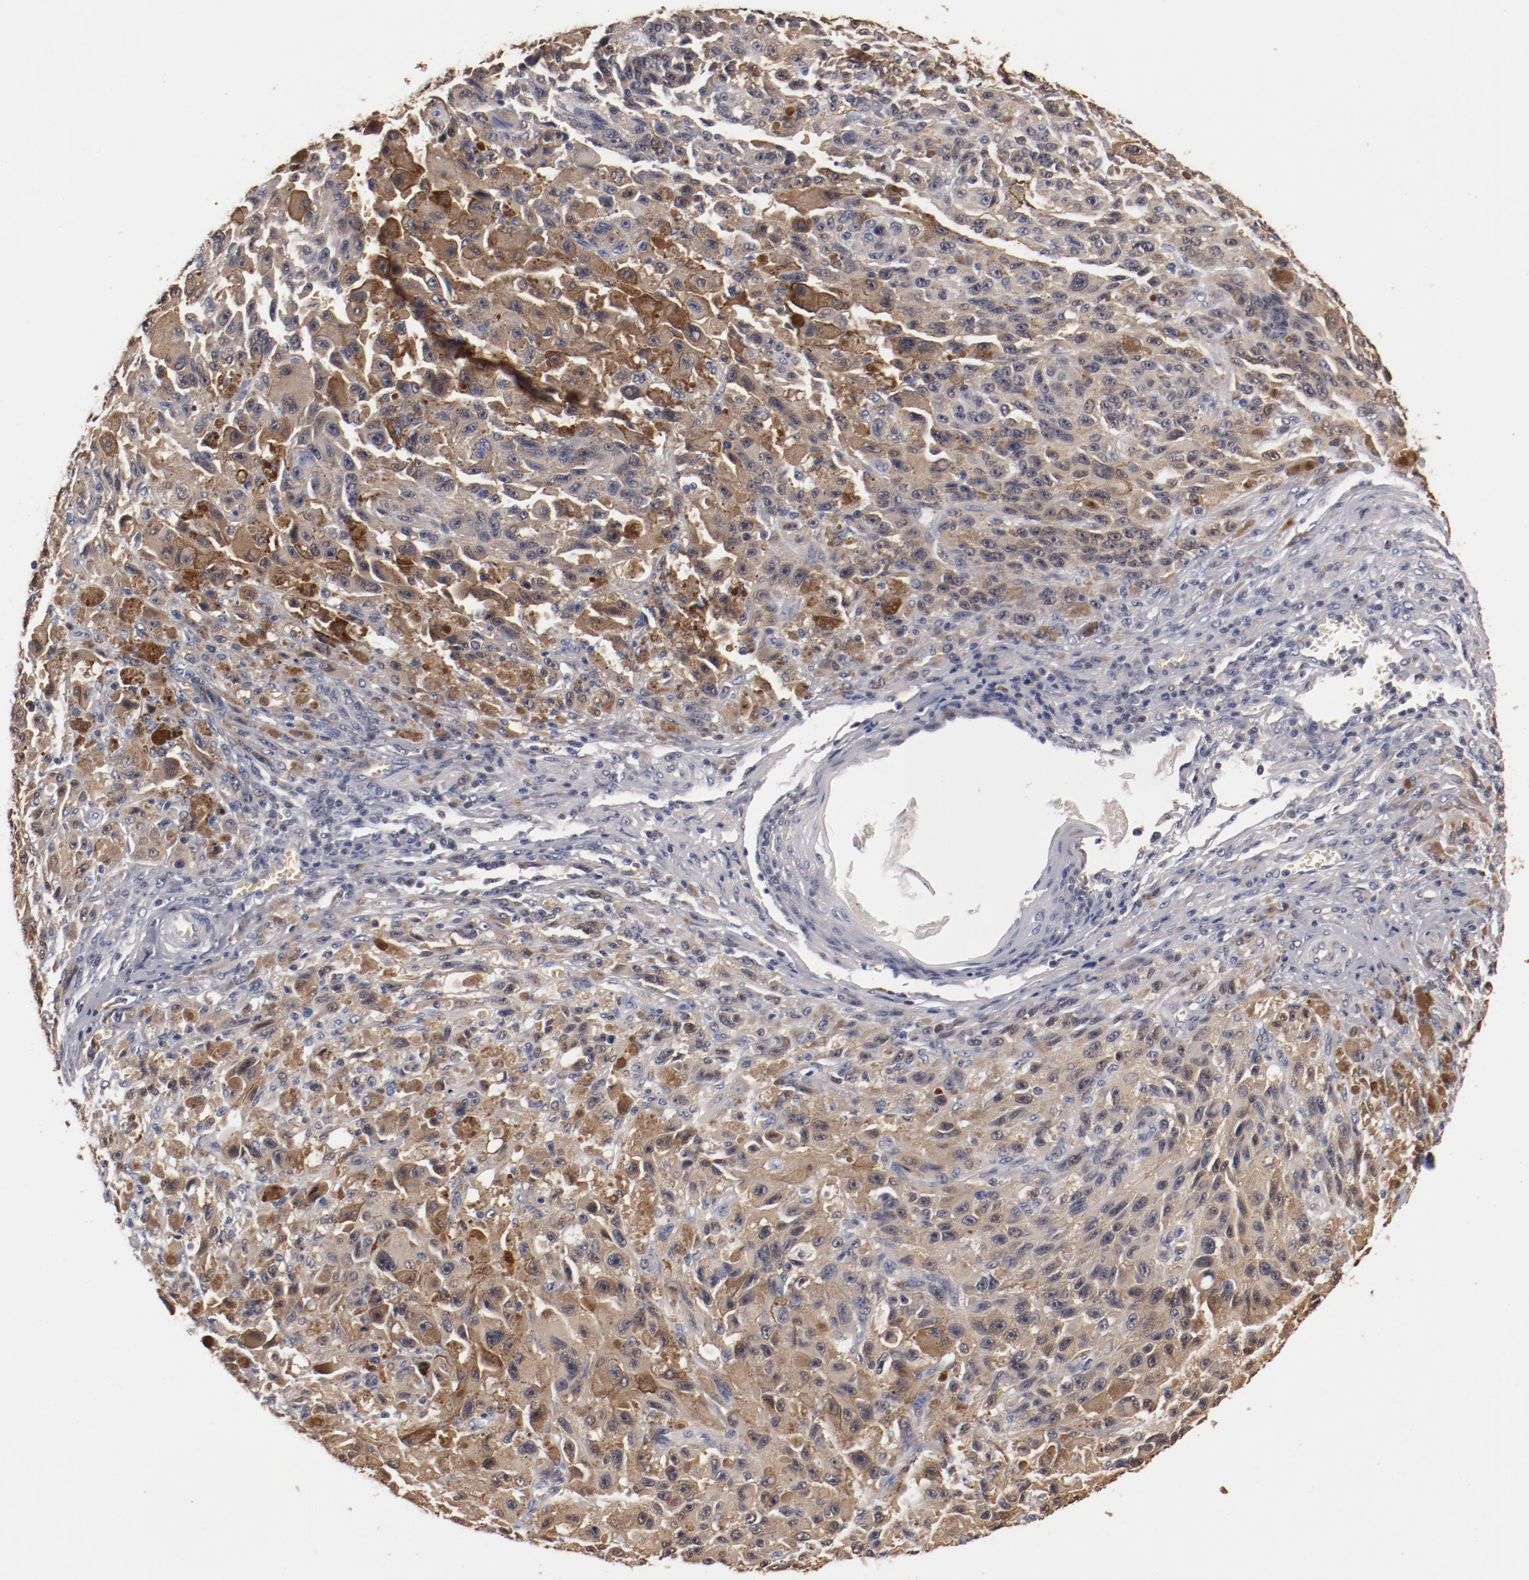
{"staining": {"intensity": "moderate", "quantity": "25%-75%", "location": "cytoplasmic/membranous"}, "tissue": "melanoma", "cell_type": "Tumor cells", "image_type": "cancer", "snomed": [{"axis": "morphology", "description": "Malignant melanoma, NOS"}, {"axis": "topography", "description": "Skin"}], "caption": "Brown immunohistochemical staining in human melanoma demonstrates moderate cytoplasmic/membranous positivity in about 25%-75% of tumor cells.", "gene": "MIF", "patient": {"sex": "male", "age": 81}}